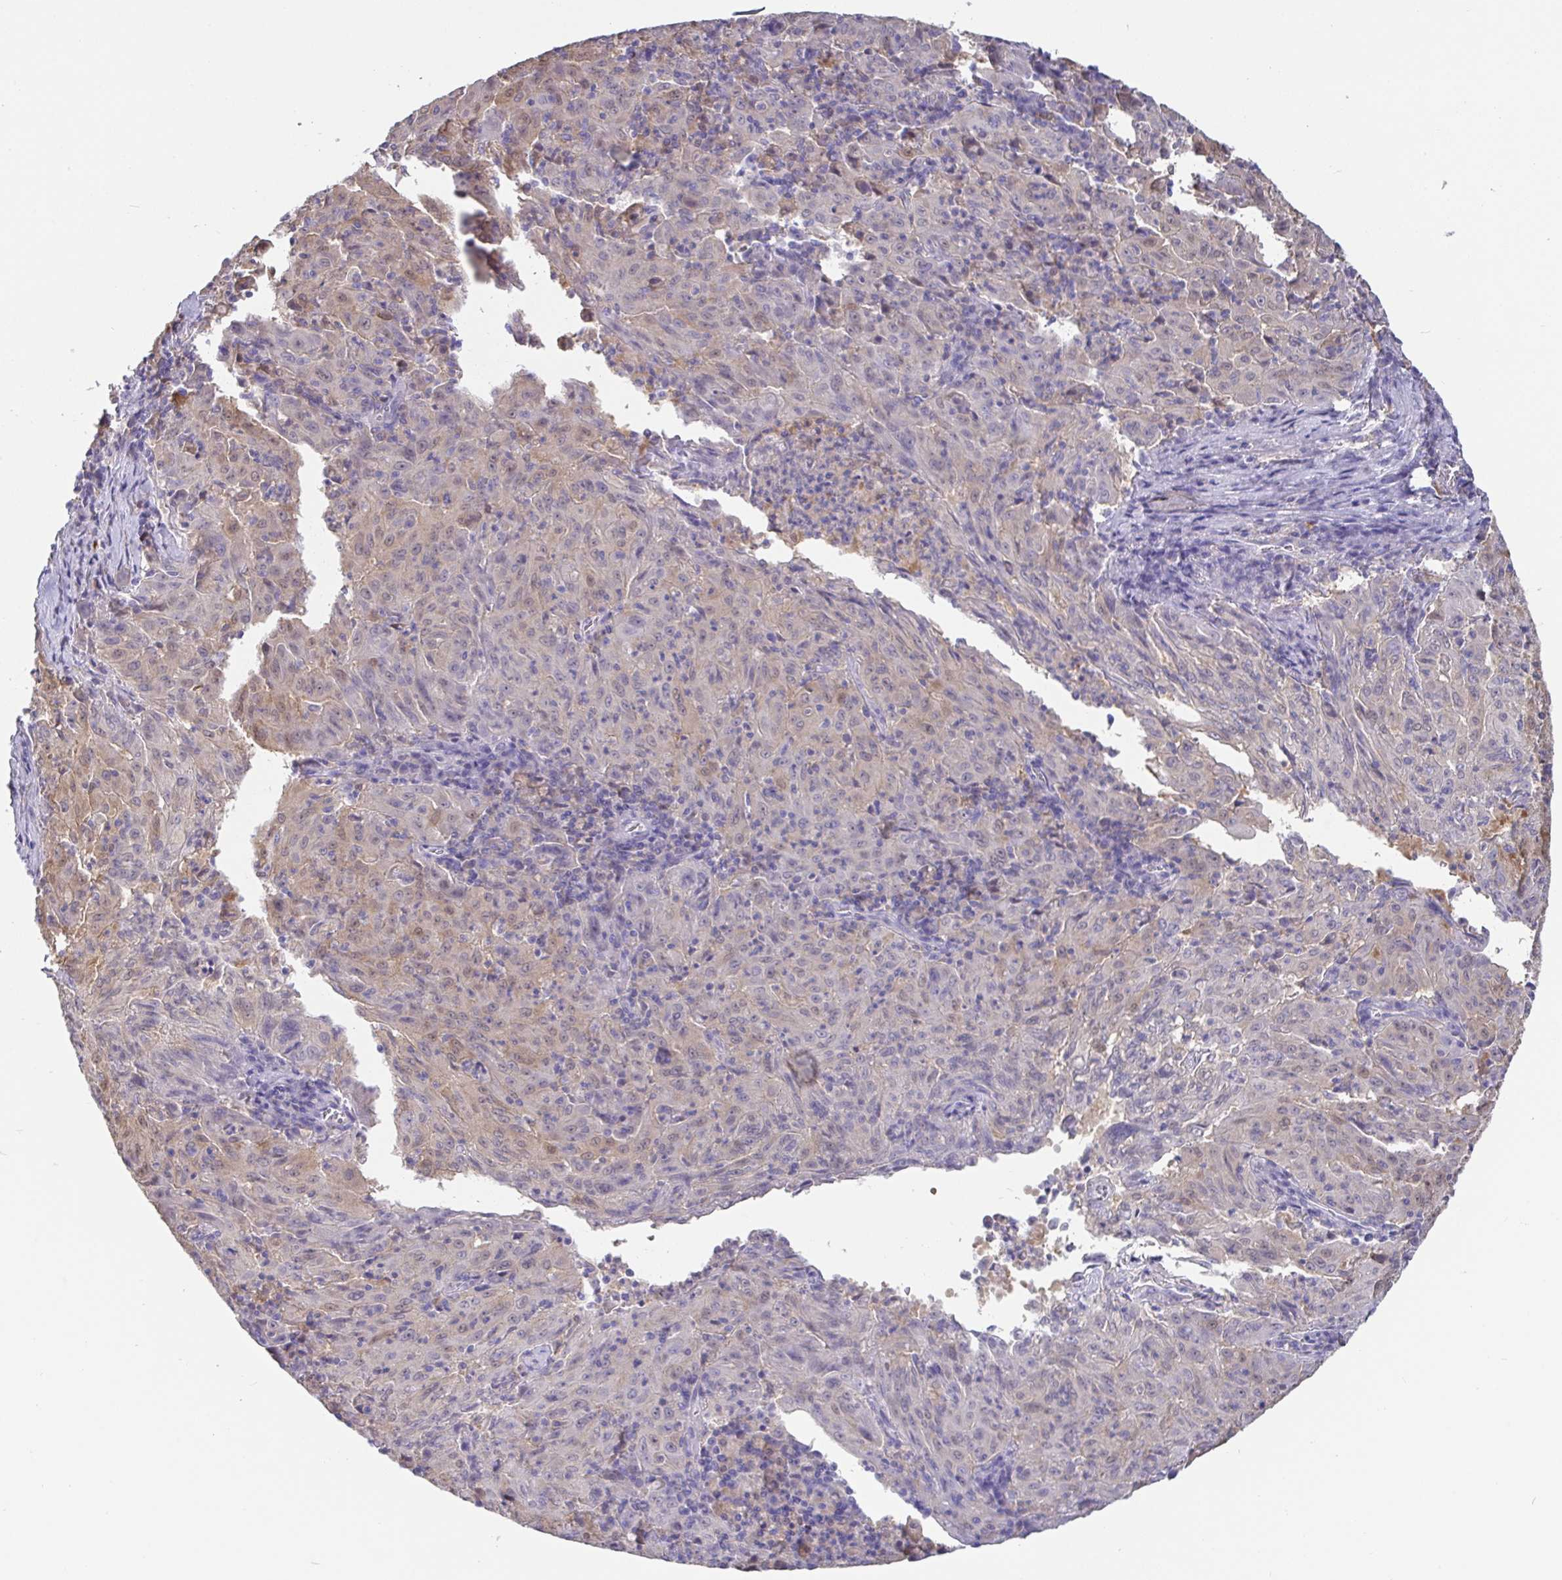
{"staining": {"intensity": "weak", "quantity": "<25%", "location": "cytoplasmic/membranous"}, "tissue": "pancreatic cancer", "cell_type": "Tumor cells", "image_type": "cancer", "snomed": [{"axis": "morphology", "description": "Adenocarcinoma, NOS"}, {"axis": "topography", "description": "Pancreas"}], "caption": "Immunohistochemistry photomicrograph of human pancreatic cancer stained for a protein (brown), which reveals no staining in tumor cells.", "gene": "IDH1", "patient": {"sex": "male", "age": 63}}